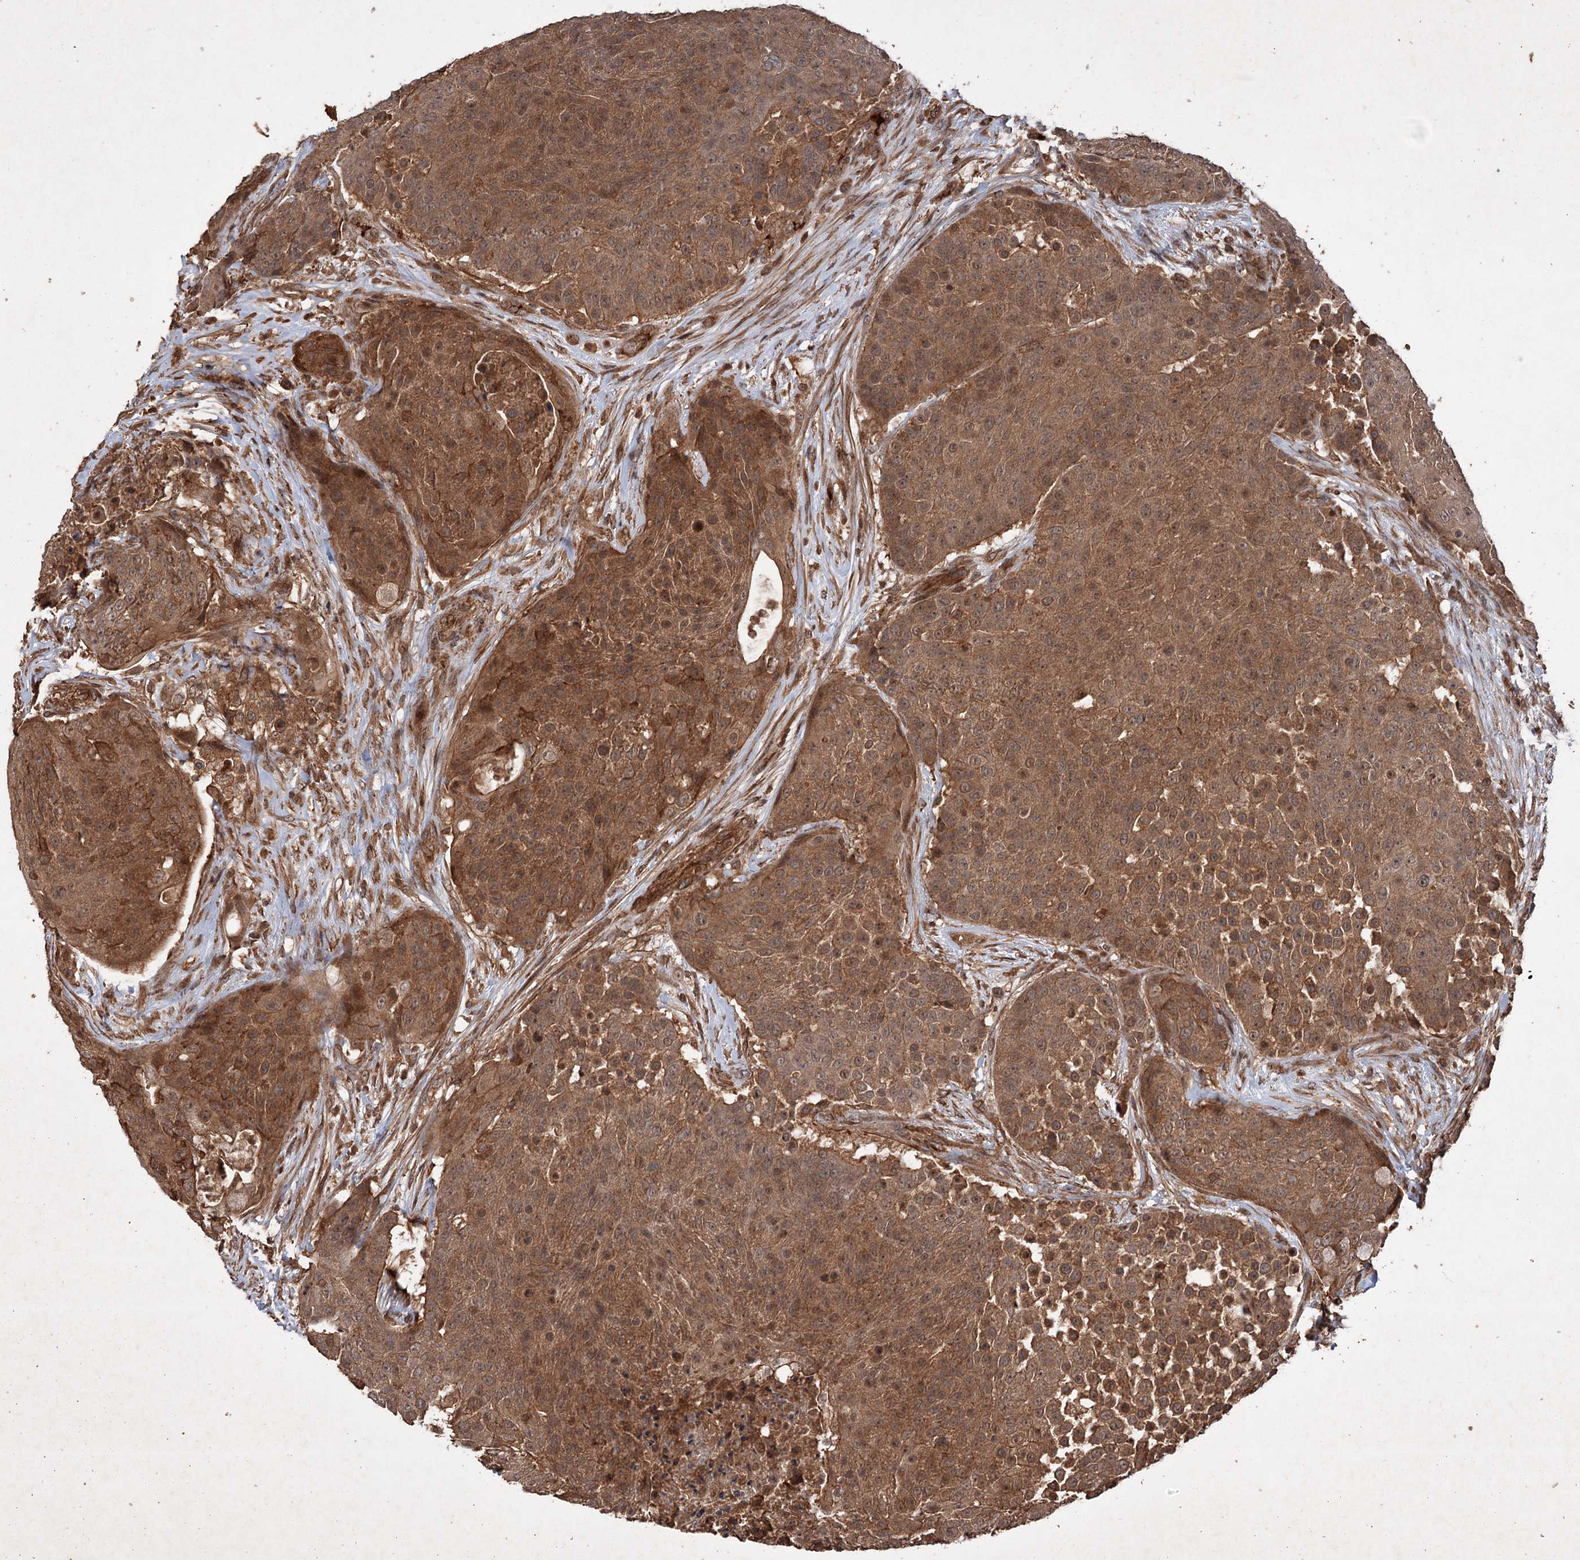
{"staining": {"intensity": "moderate", "quantity": ">75%", "location": "cytoplasmic/membranous,nuclear"}, "tissue": "urothelial cancer", "cell_type": "Tumor cells", "image_type": "cancer", "snomed": [{"axis": "morphology", "description": "Urothelial carcinoma, High grade"}, {"axis": "topography", "description": "Urinary bladder"}], "caption": "Urothelial carcinoma (high-grade) stained for a protein reveals moderate cytoplasmic/membranous and nuclear positivity in tumor cells. (brown staining indicates protein expression, while blue staining denotes nuclei).", "gene": "ADK", "patient": {"sex": "female", "age": 63}}